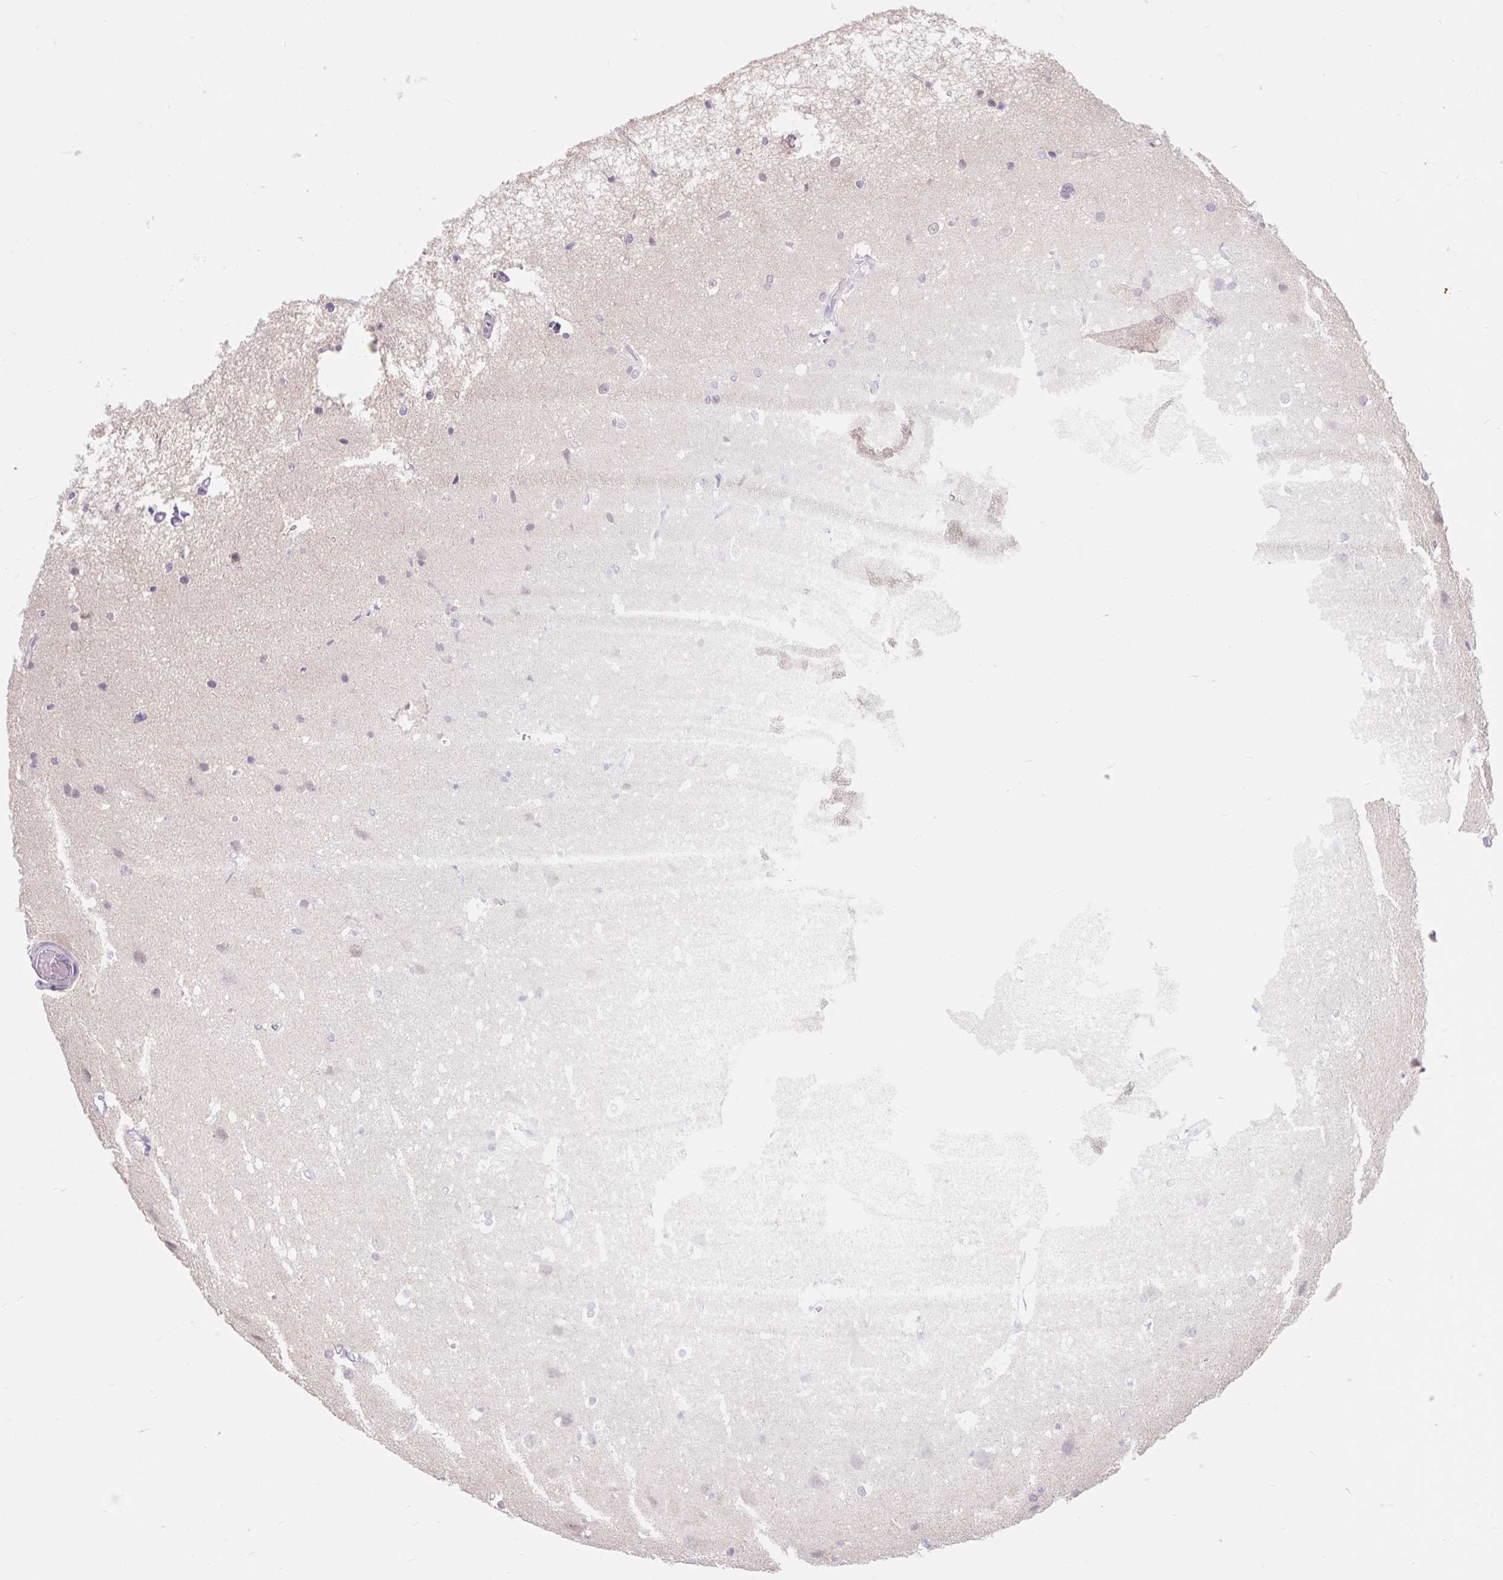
{"staining": {"intensity": "negative", "quantity": "none", "location": "none"}, "tissue": "cerebral cortex", "cell_type": "Endothelial cells", "image_type": "normal", "snomed": [{"axis": "morphology", "description": "Normal tissue, NOS"}, {"axis": "topography", "description": "Cerebral cortex"}], "caption": "This is a micrograph of IHC staining of unremarkable cerebral cortex, which shows no expression in endothelial cells.", "gene": "ITPK1", "patient": {"sex": "male", "age": 37}}